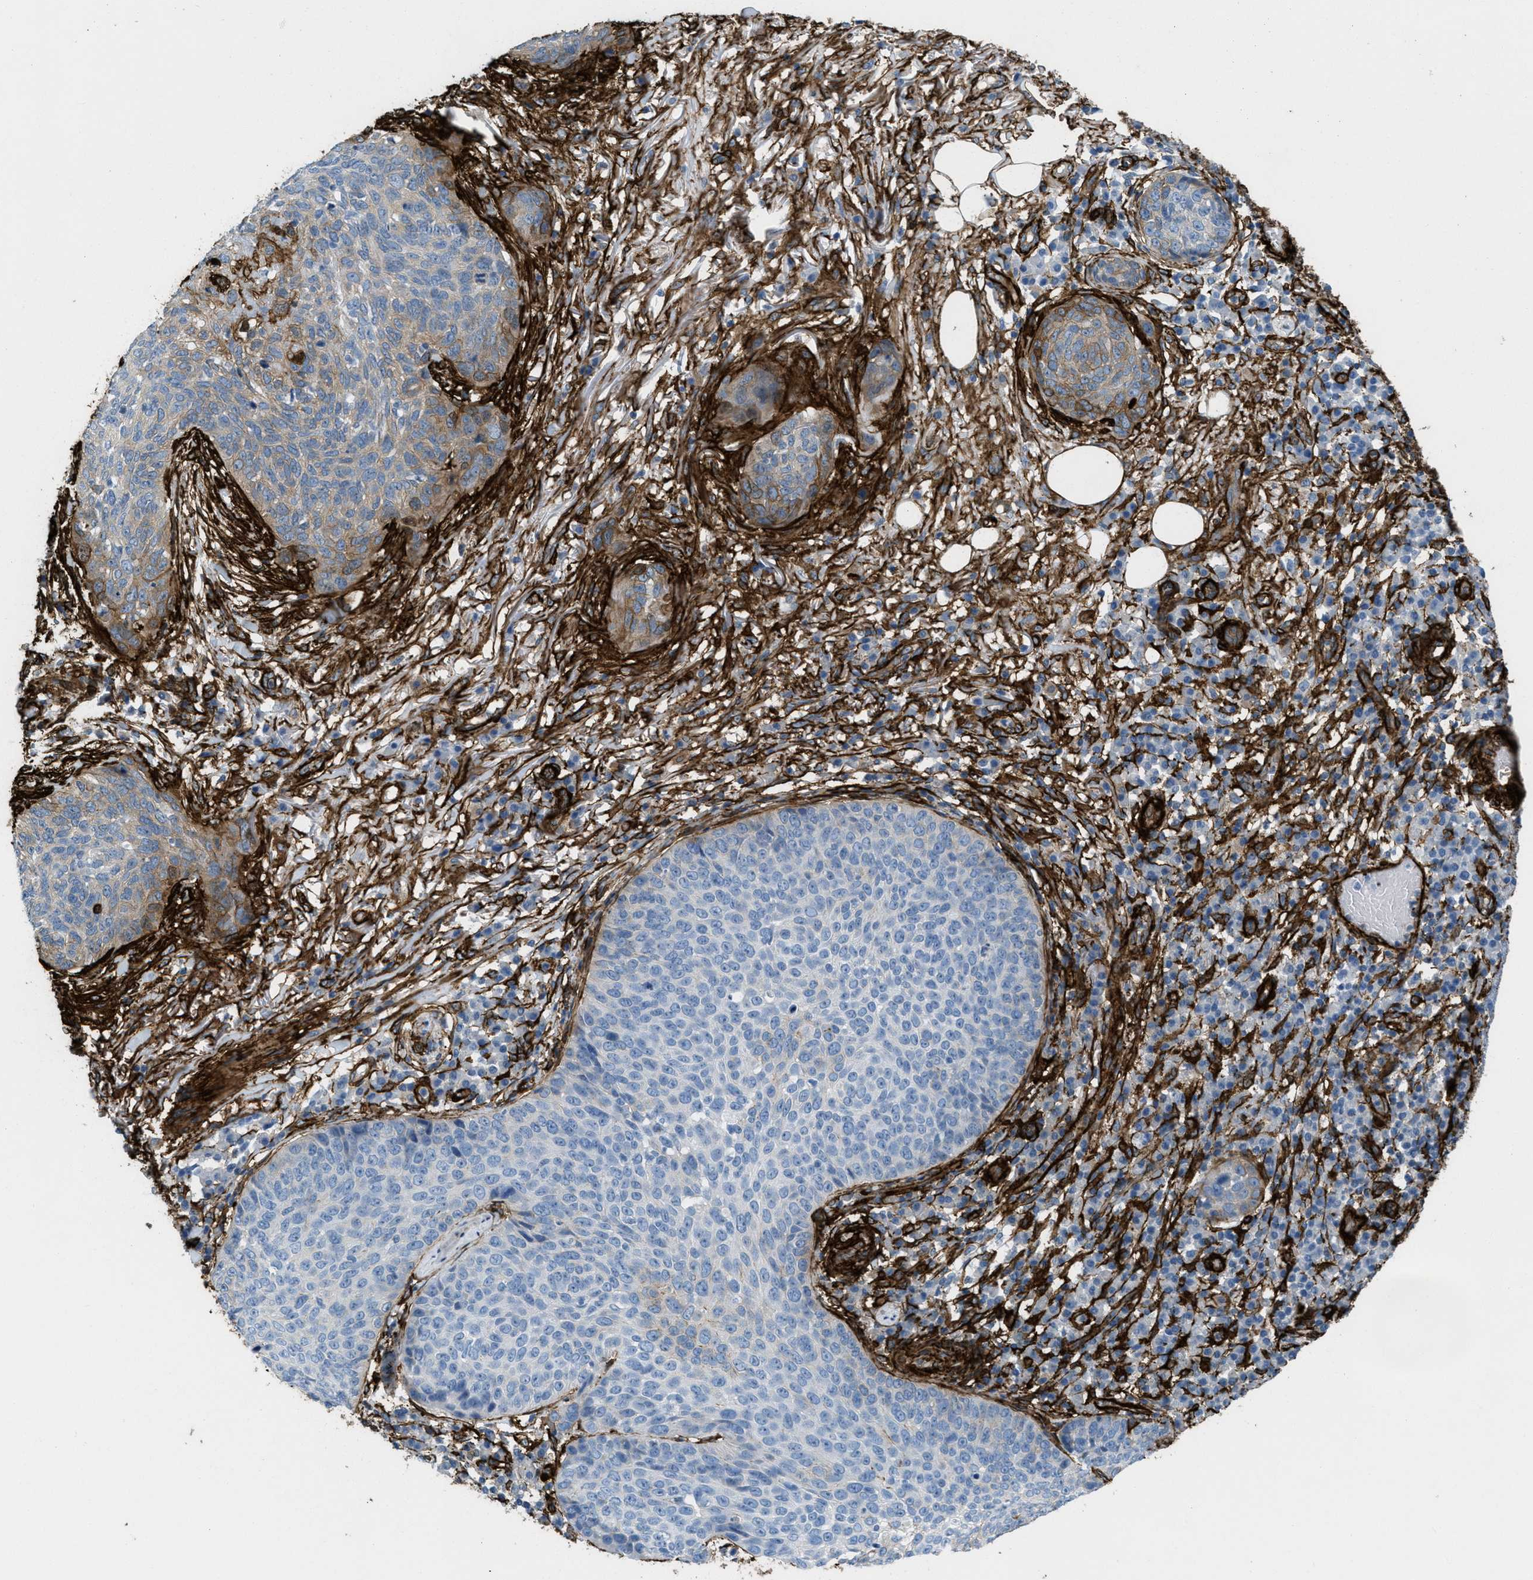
{"staining": {"intensity": "moderate", "quantity": "<25%", "location": "cytoplasmic/membranous"}, "tissue": "skin cancer", "cell_type": "Tumor cells", "image_type": "cancer", "snomed": [{"axis": "morphology", "description": "Basal cell carcinoma"}, {"axis": "topography", "description": "Skin"}], "caption": "A photomicrograph of skin basal cell carcinoma stained for a protein displays moderate cytoplasmic/membranous brown staining in tumor cells.", "gene": "CALD1", "patient": {"sex": "female", "age": 88}}